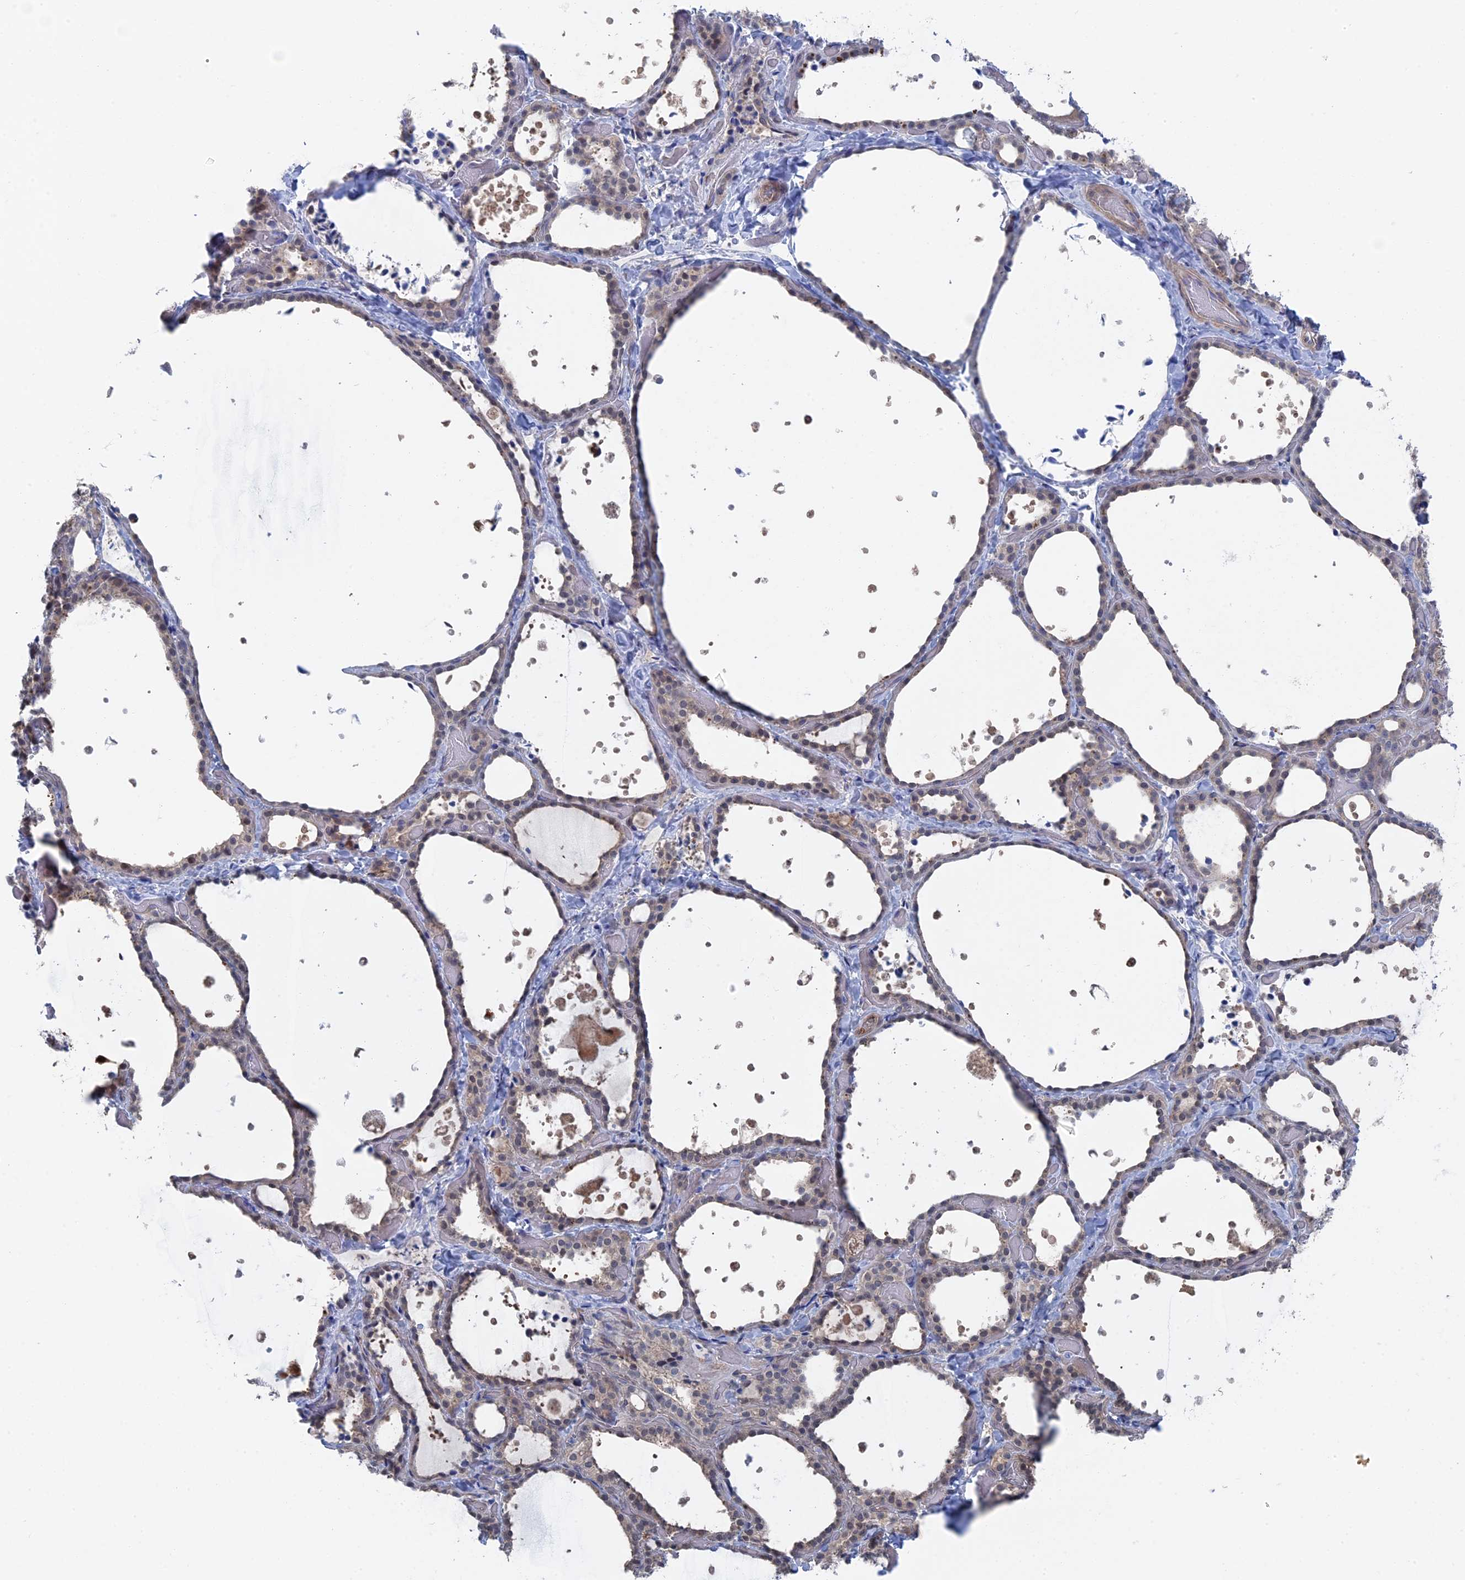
{"staining": {"intensity": "weak", "quantity": "<25%", "location": "cytoplasmic/membranous"}, "tissue": "thyroid gland", "cell_type": "Glandular cells", "image_type": "normal", "snomed": [{"axis": "morphology", "description": "Normal tissue, NOS"}, {"axis": "topography", "description": "Thyroid gland"}], "caption": "Glandular cells show no significant staining in normal thyroid gland. (Stains: DAB immunohistochemistry (IHC) with hematoxylin counter stain, Microscopy: brightfield microscopy at high magnification).", "gene": "IRGQ", "patient": {"sex": "female", "age": 44}}